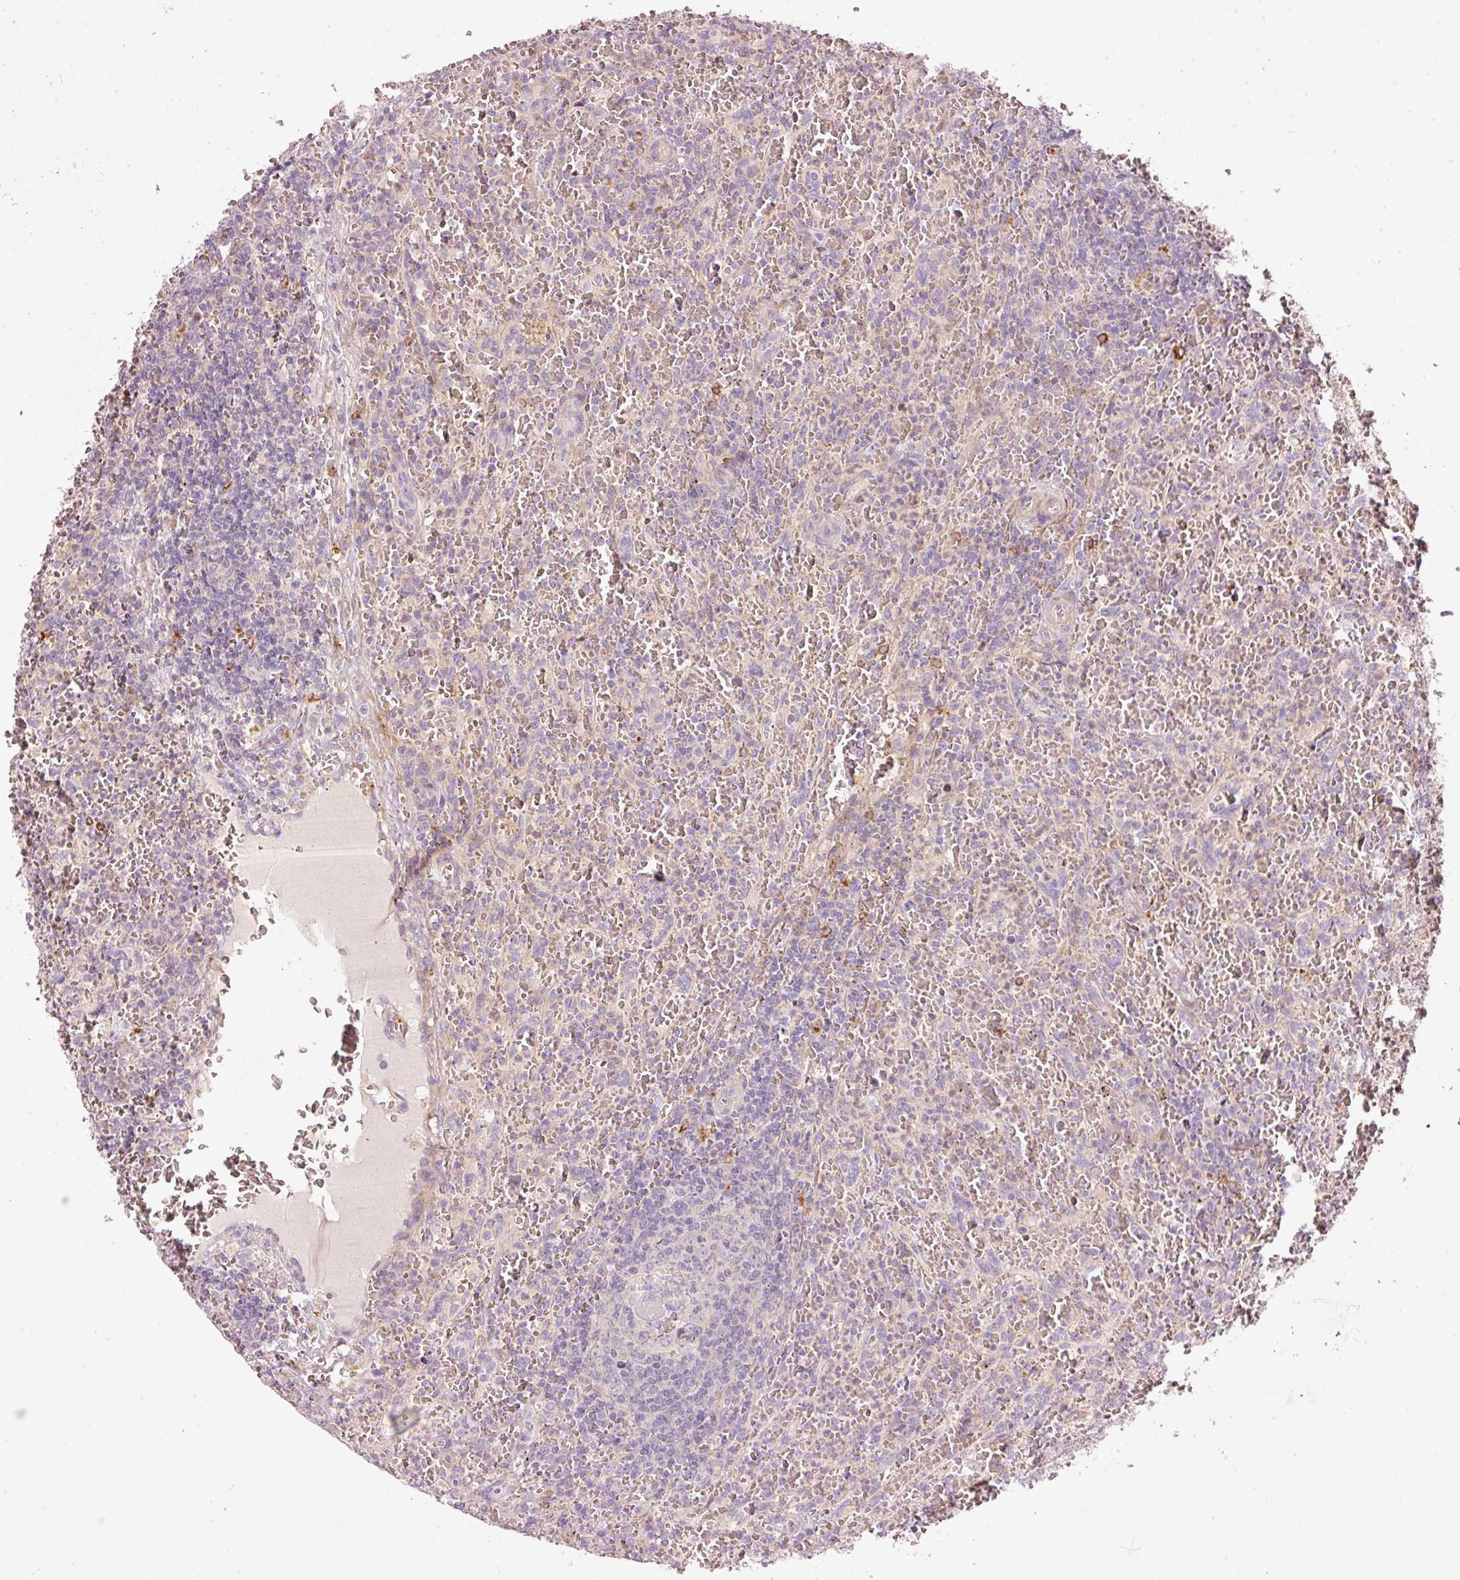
{"staining": {"intensity": "negative", "quantity": "none", "location": "none"}, "tissue": "lymphoma", "cell_type": "Tumor cells", "image_type": "cancer", "snomed": [{"axis": "morphology", "description": "Malignant lymphoma, non-Hodgkin's type, Low grade"}, {"axis": "topography", "description": "Spleen"}], "caption": "Human low-grade malignant lymphoma, non-Hodgkin's type stained for a protein using immunohistochemistry demonstrates no expression in tumor cells.", "gene": "KLHL21", "patient": {"sex": "female", "age": 64}}